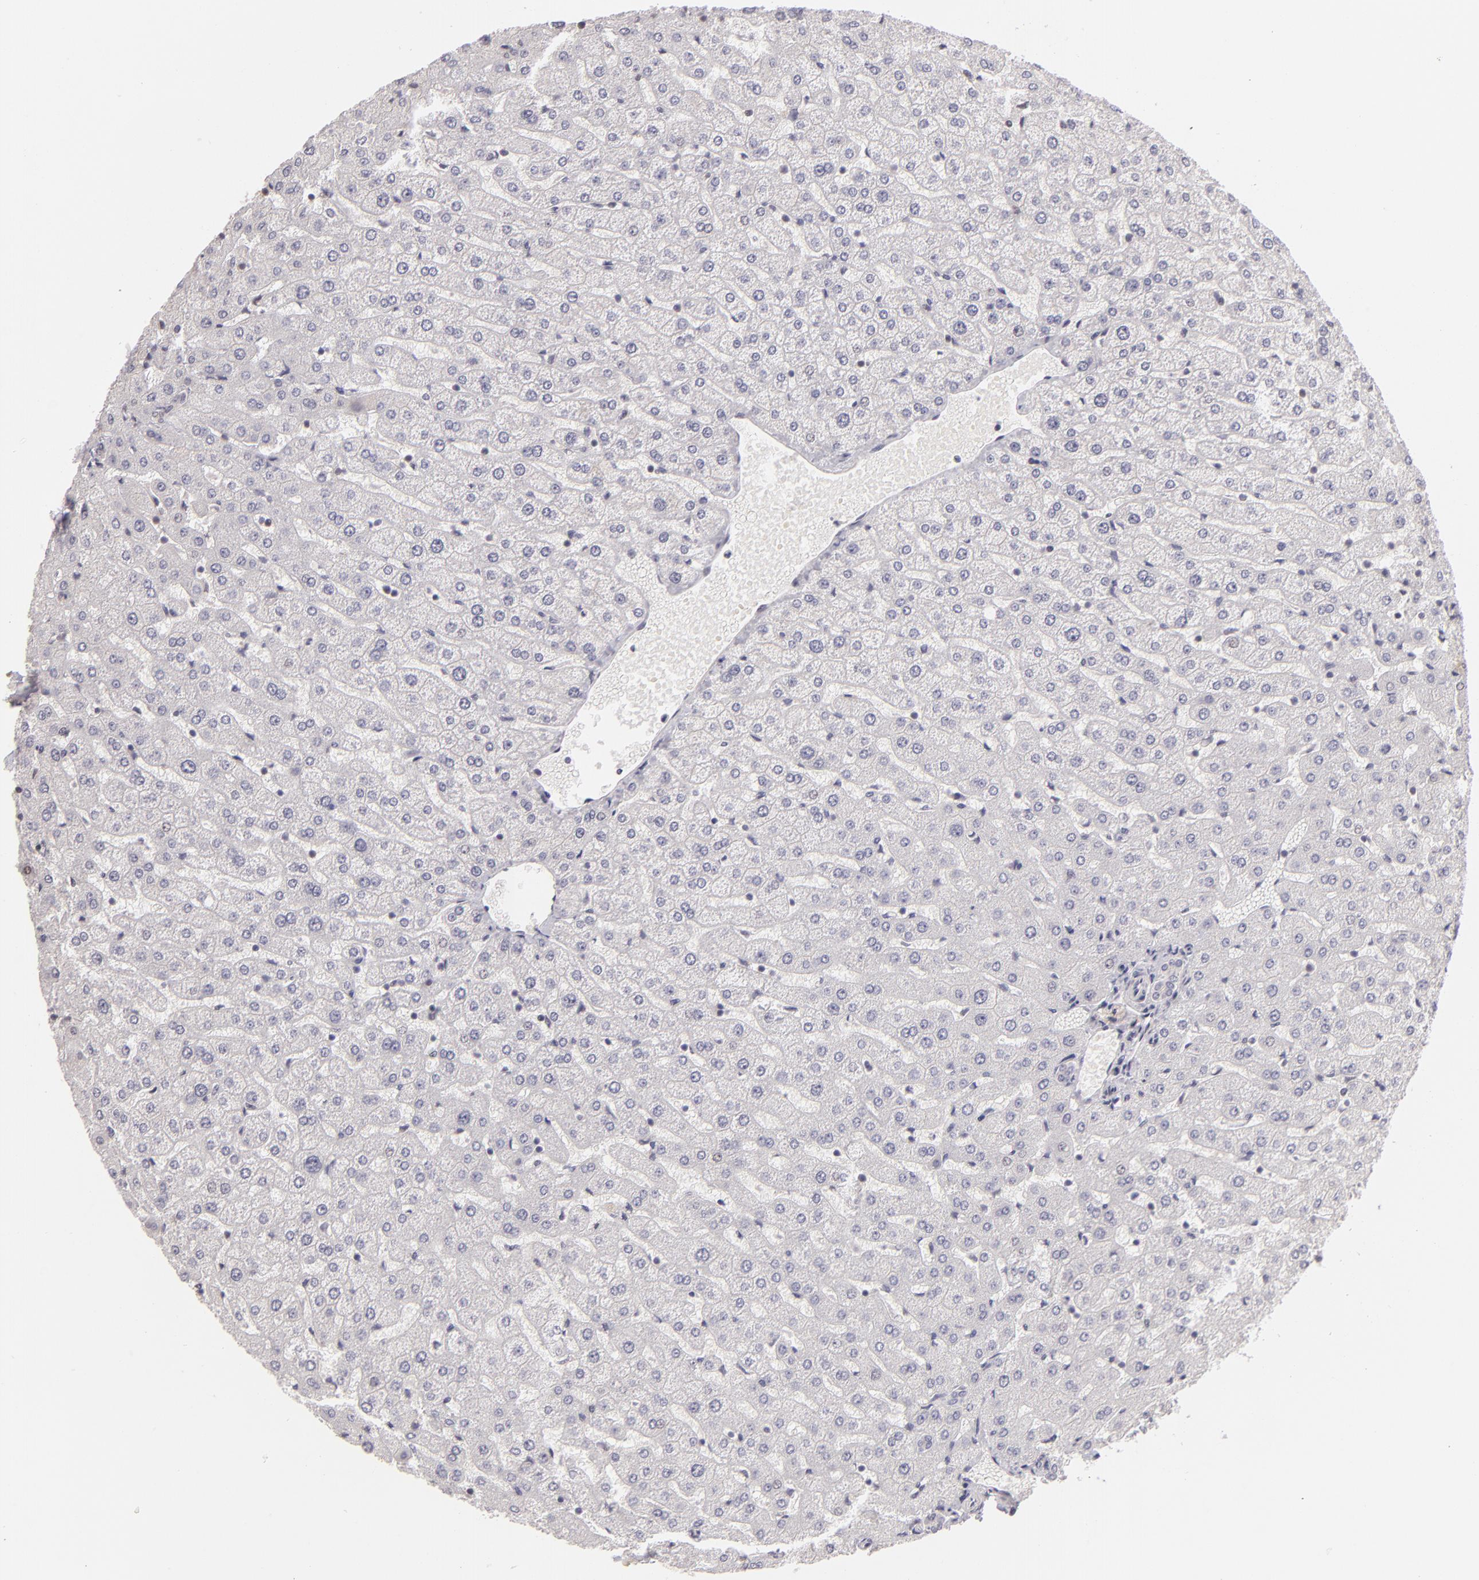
{"staining": {"intensity": "negative", "quantity": "none", "location": "none"}, "tissue": "liver", "cell_type": "Cholangiocytes", "image_type": "normal", "snomed": [{"axis": "morphology", "description": "Normal tissue, NOS"}, {"axis": "morphology", "description": "Fibrosis, NOS"}, {"axis": "topography", "description": "Liver"}], "caption": "Protein analysis of unremarkable liver exhibits no significant expression in cholangiocytes.", "gene": "RARB", "patient": {"sex": "female", "age": 29}}